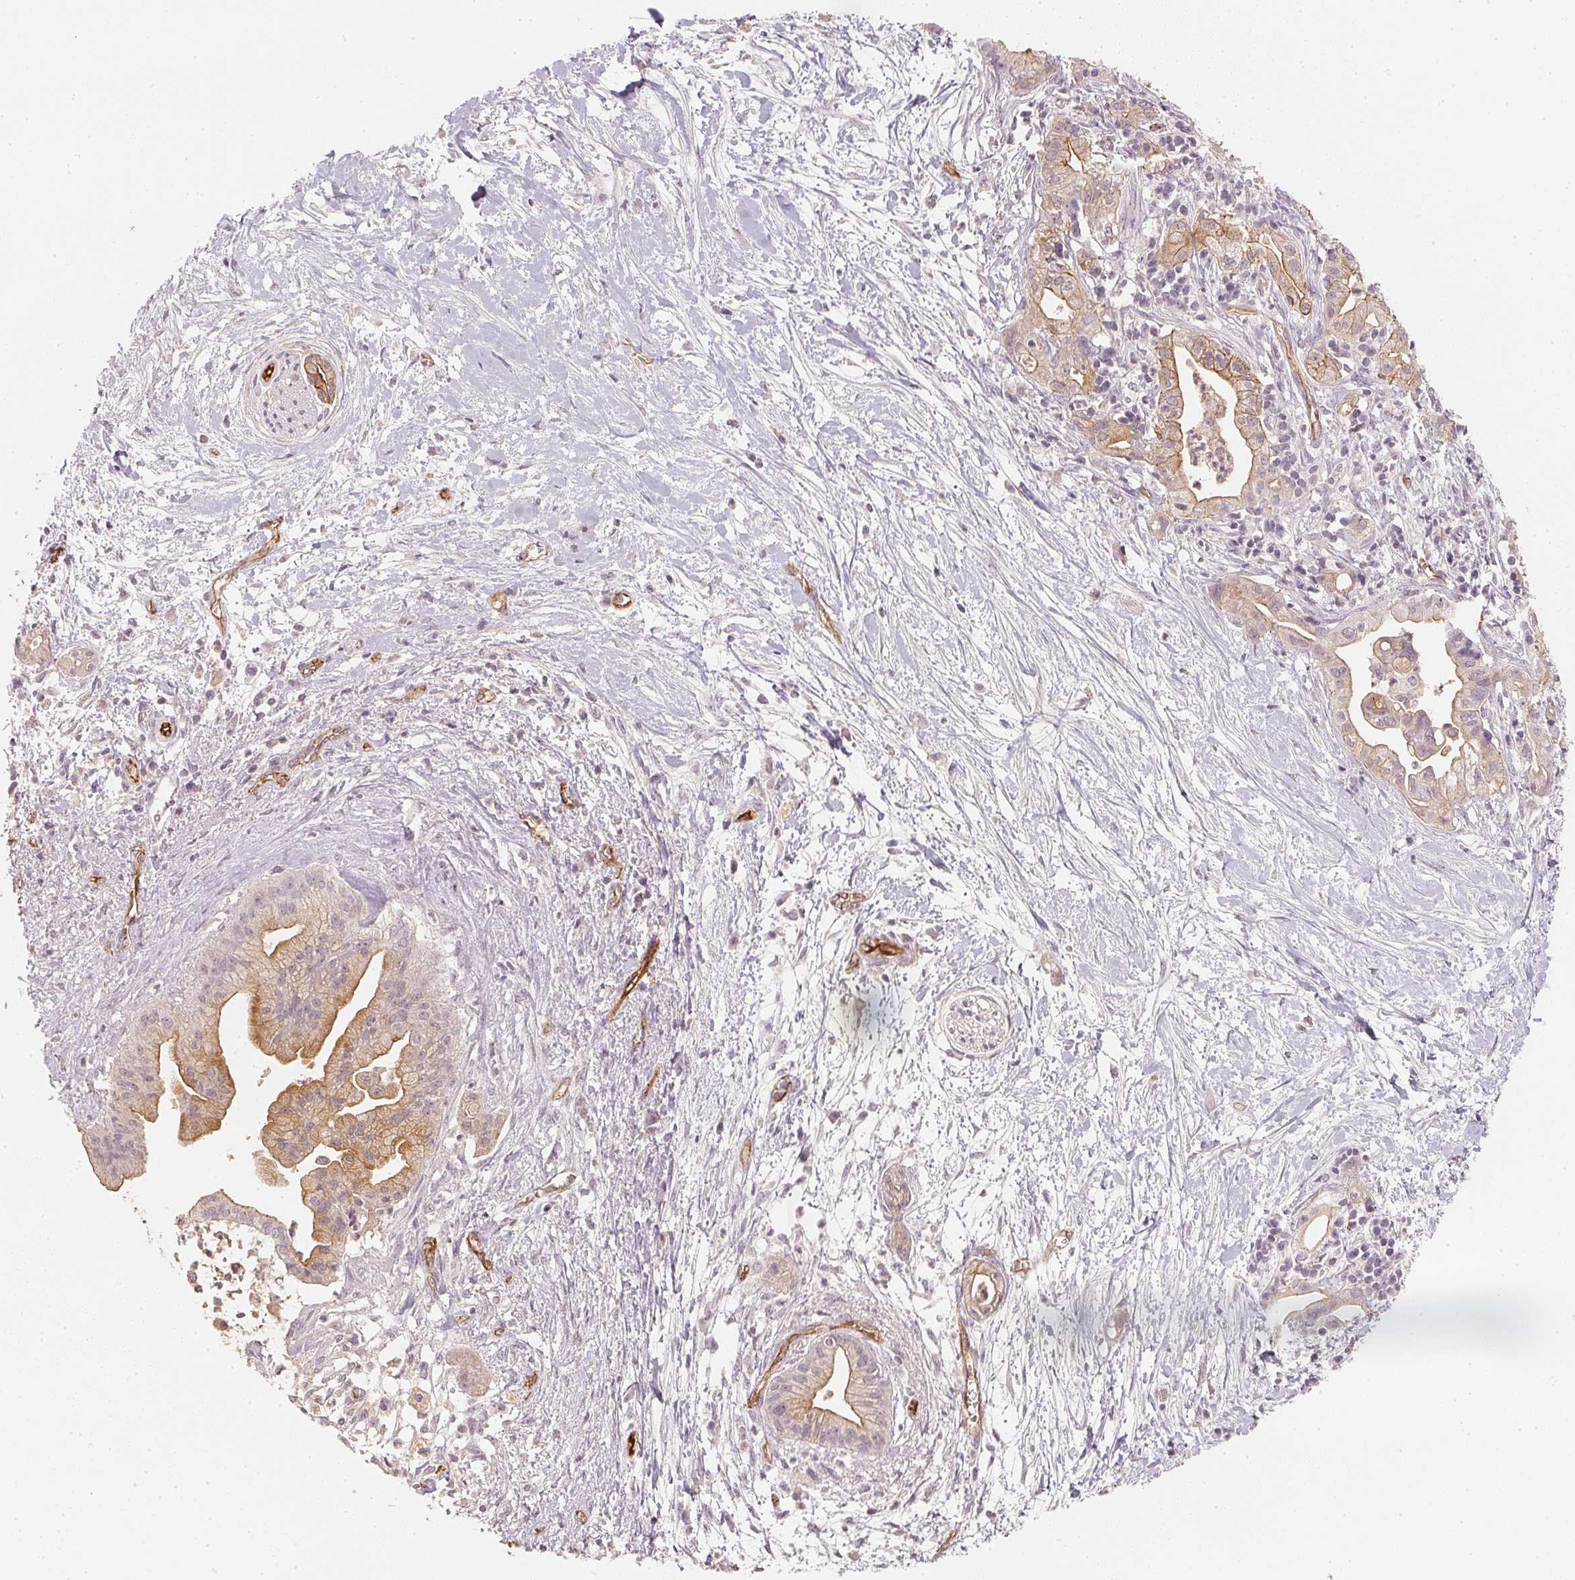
{"staining": {"intensity": "moderate", "quantity": "25%-75%", "location": "cytoplasmic/membranous"}, "tissue": "pancreatic cancer", "cell_type": "Tumor cells", "image_type": "cancer", "snomed": [{"axis": "morphology", "description": "Normal tissue, NOS"}, {"axis": "morphology", "description": "Adenocarcinoma, NOS"}, {"axis": "topography", "description": "Lymph node"}, {"axis": "topography", "description": "Pancreas"}], "caption": "Immunohistochemistry (IHC) (DAB (3,3'-diaminobenzidine)) staining of pancreatic cancer exhibits moderate cytoplasmic/membranous protein staining in about 25%-75% of tumor cells.", "gene": "CIB1", "patient": {"sex": "female", "age": 58}}